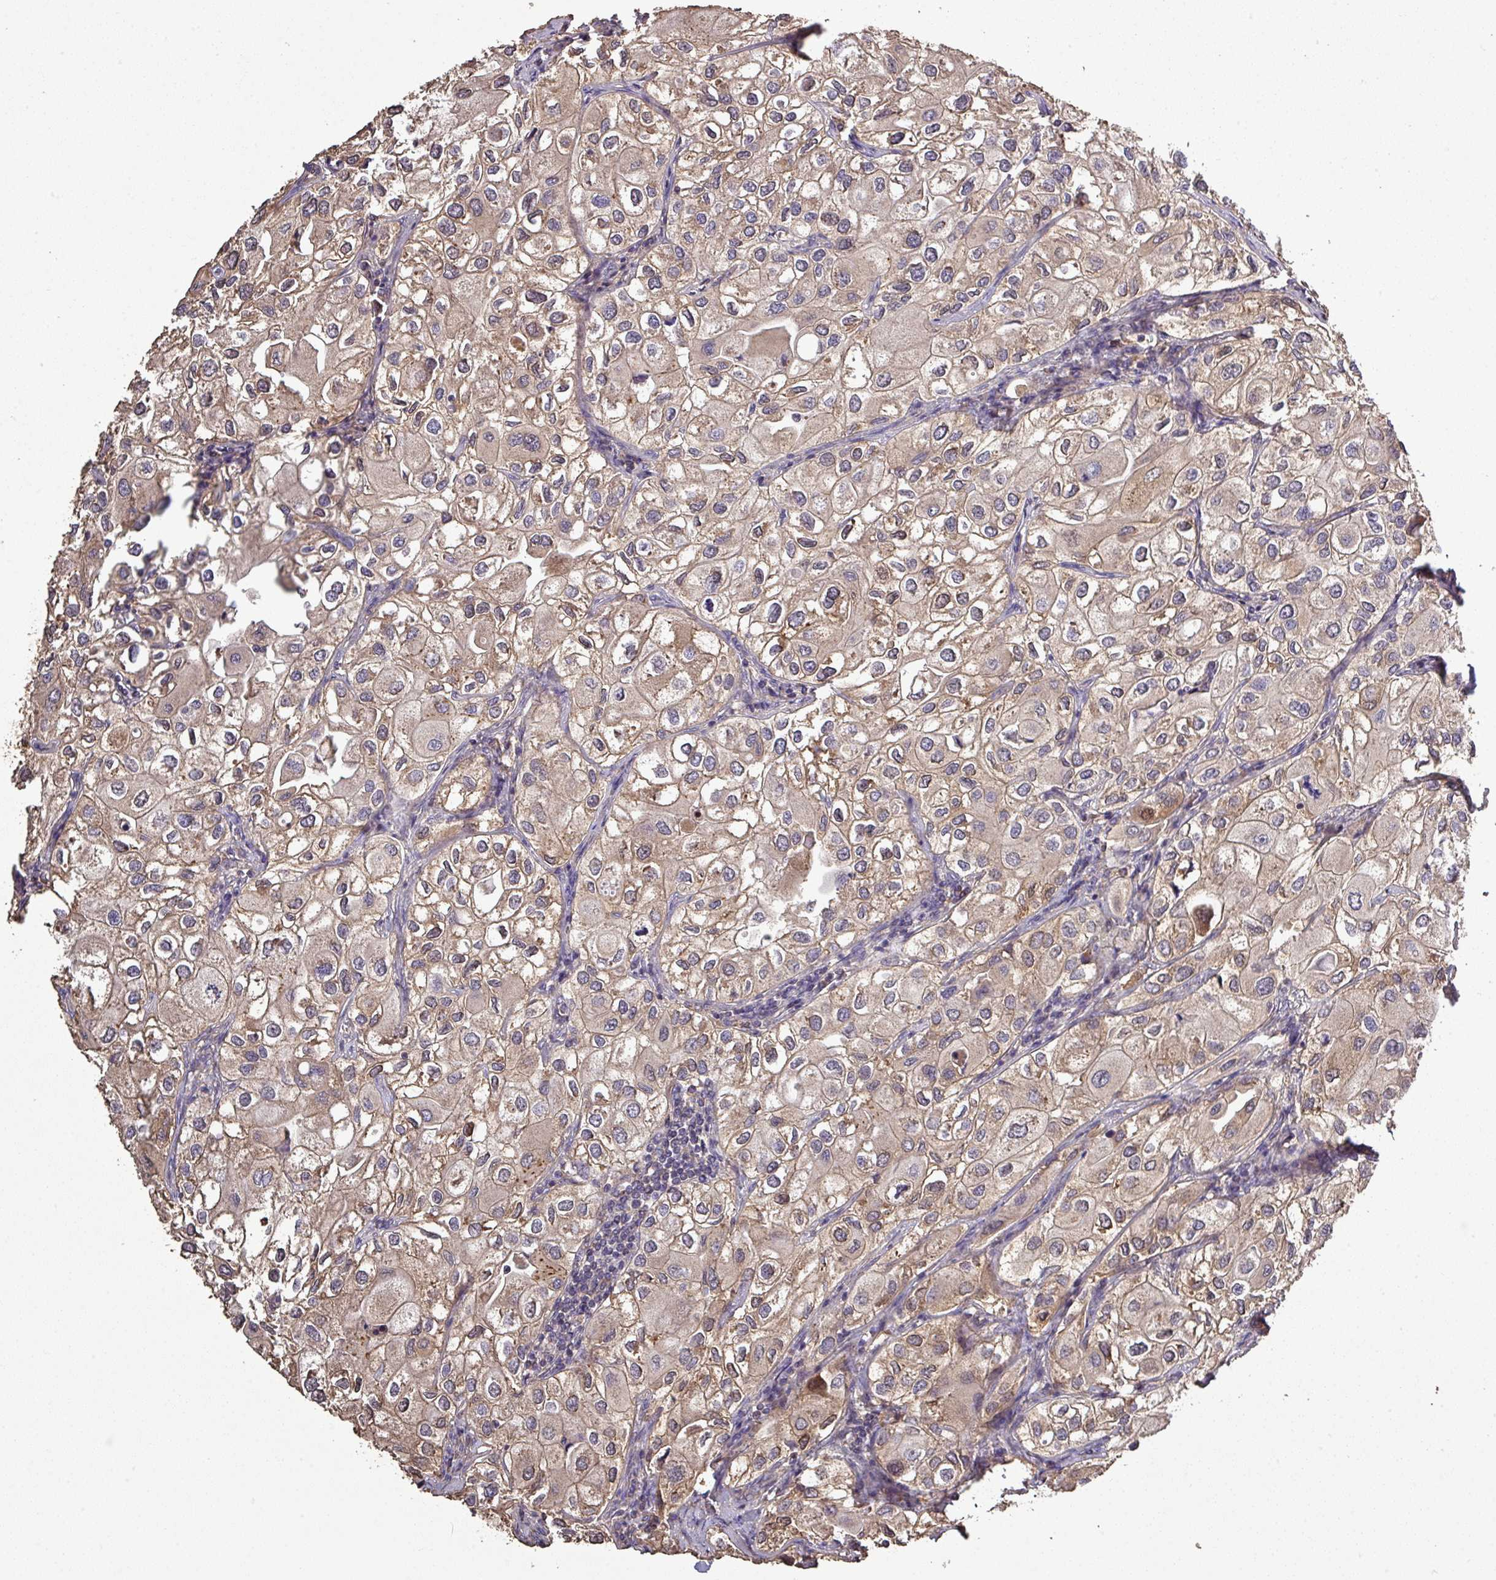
{"staining": {"intensity": "moderate", "quantity": "25%-75%", "location": "cytoplasmic/membranous"}, "tissue": "urothelial cancer", "cell_type": "Tumor cells", "image_type": "cancer", "snomed": [{"axis": "morphology", "description": "Urothelial carcinoma, High grade"}, {"axis": "topography", "description": "Urinary bladder"}], "caption": "Protein analysis of urothelial cancer tissue shows moderate cytoplasmic/membranous staining in approximately 25%-75% of tumor cells. (DAB = brown stain, brightfield microscopy at high magnification).", "gene": "ISLR", "patient": {"sex": "male", "age": 64}}